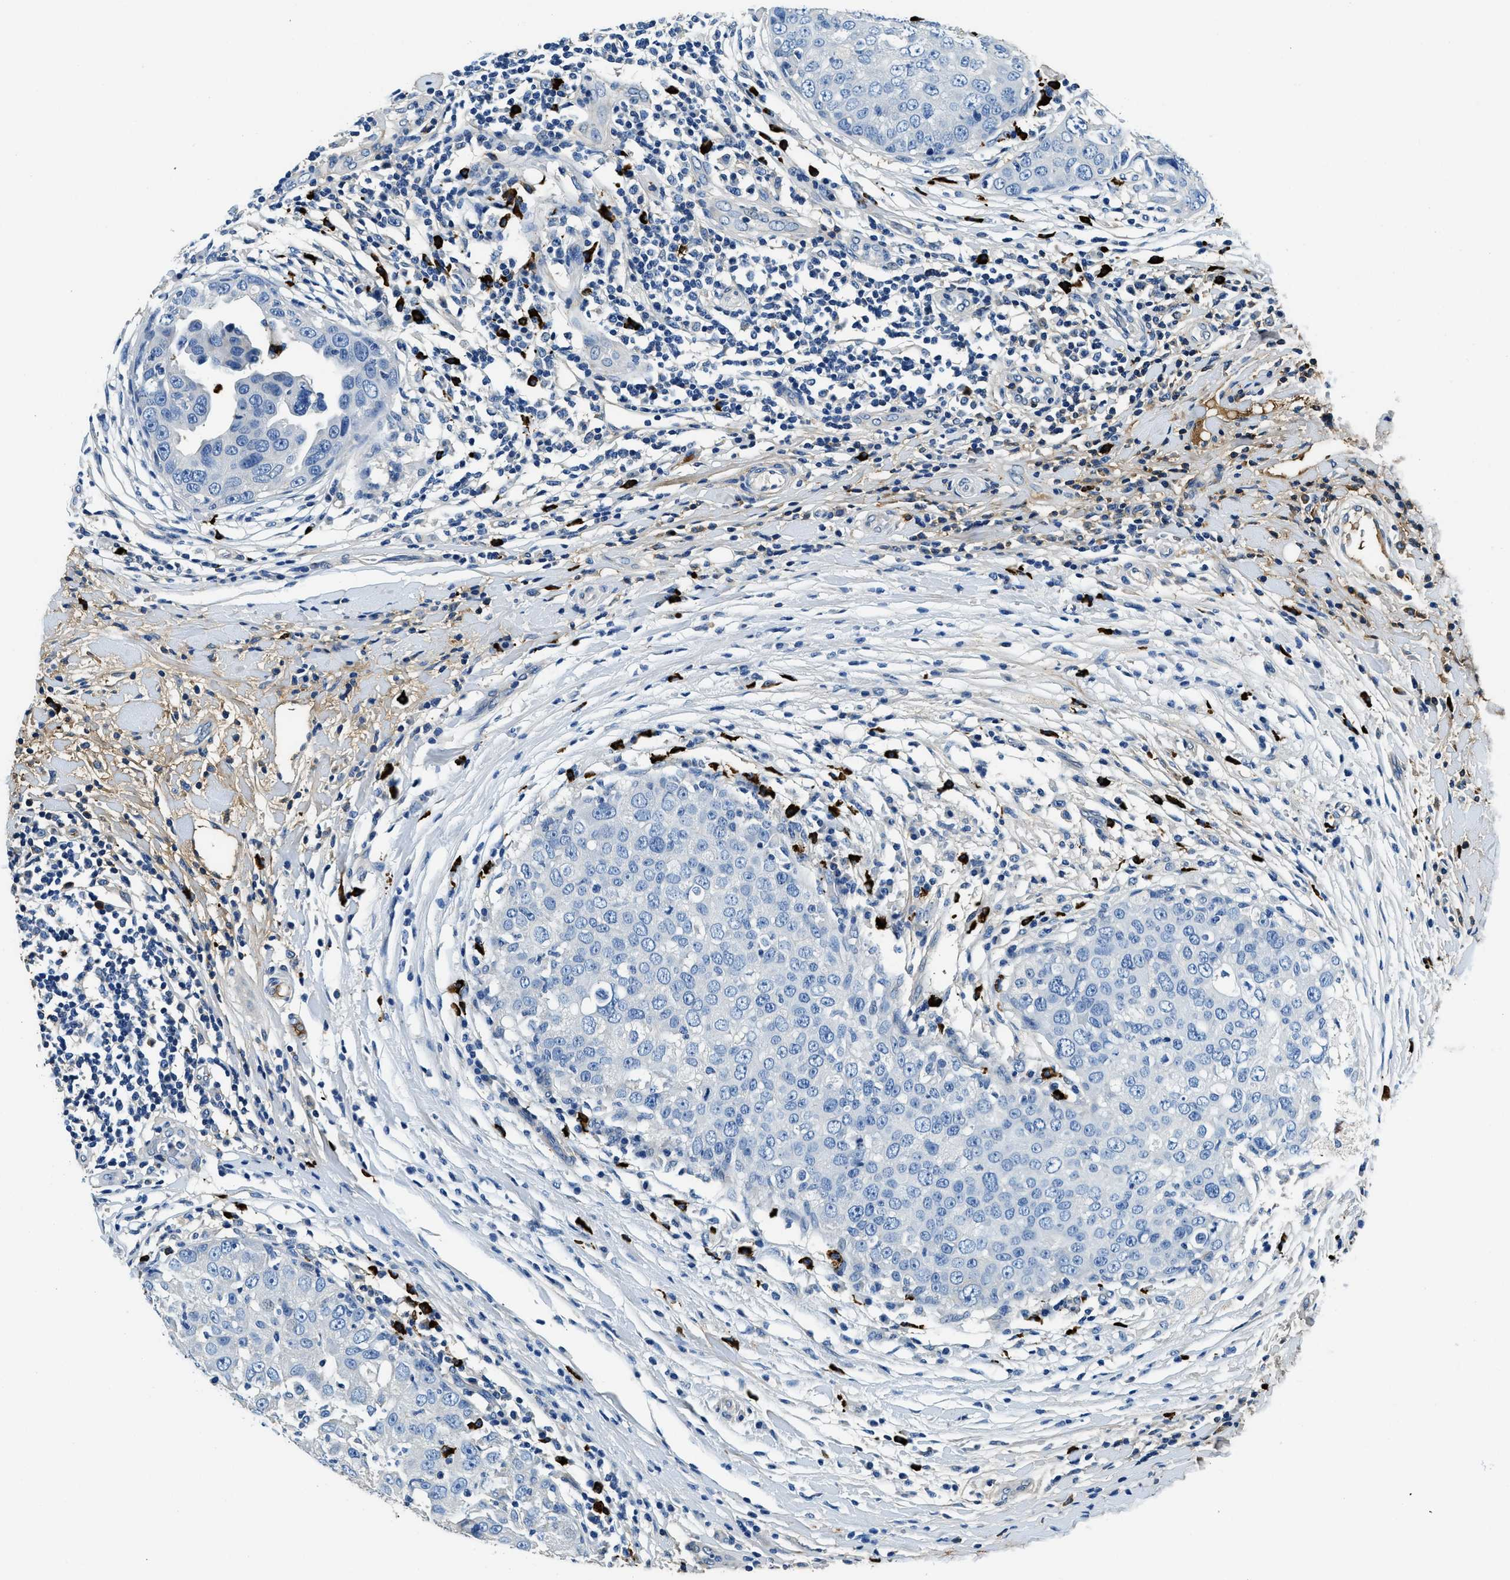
{"staining": {"intensity": "negative", "quantity": "none", "location": "none"}, "tissue": "breast cancer", "cell_type": "Tumor cells", "image_type": "cancer", "snomed": [{"axis": "morphology", "description": "Duct carcinoma"}, {"axis": "topography", "description": "Breast"}], "caption": "This is an immunohistochemistry photomicrograph of breast cancer. There is no positivity in tumor cells.", "gene": "TMEM186", "patient": {"sex": "female", "age": 27}}